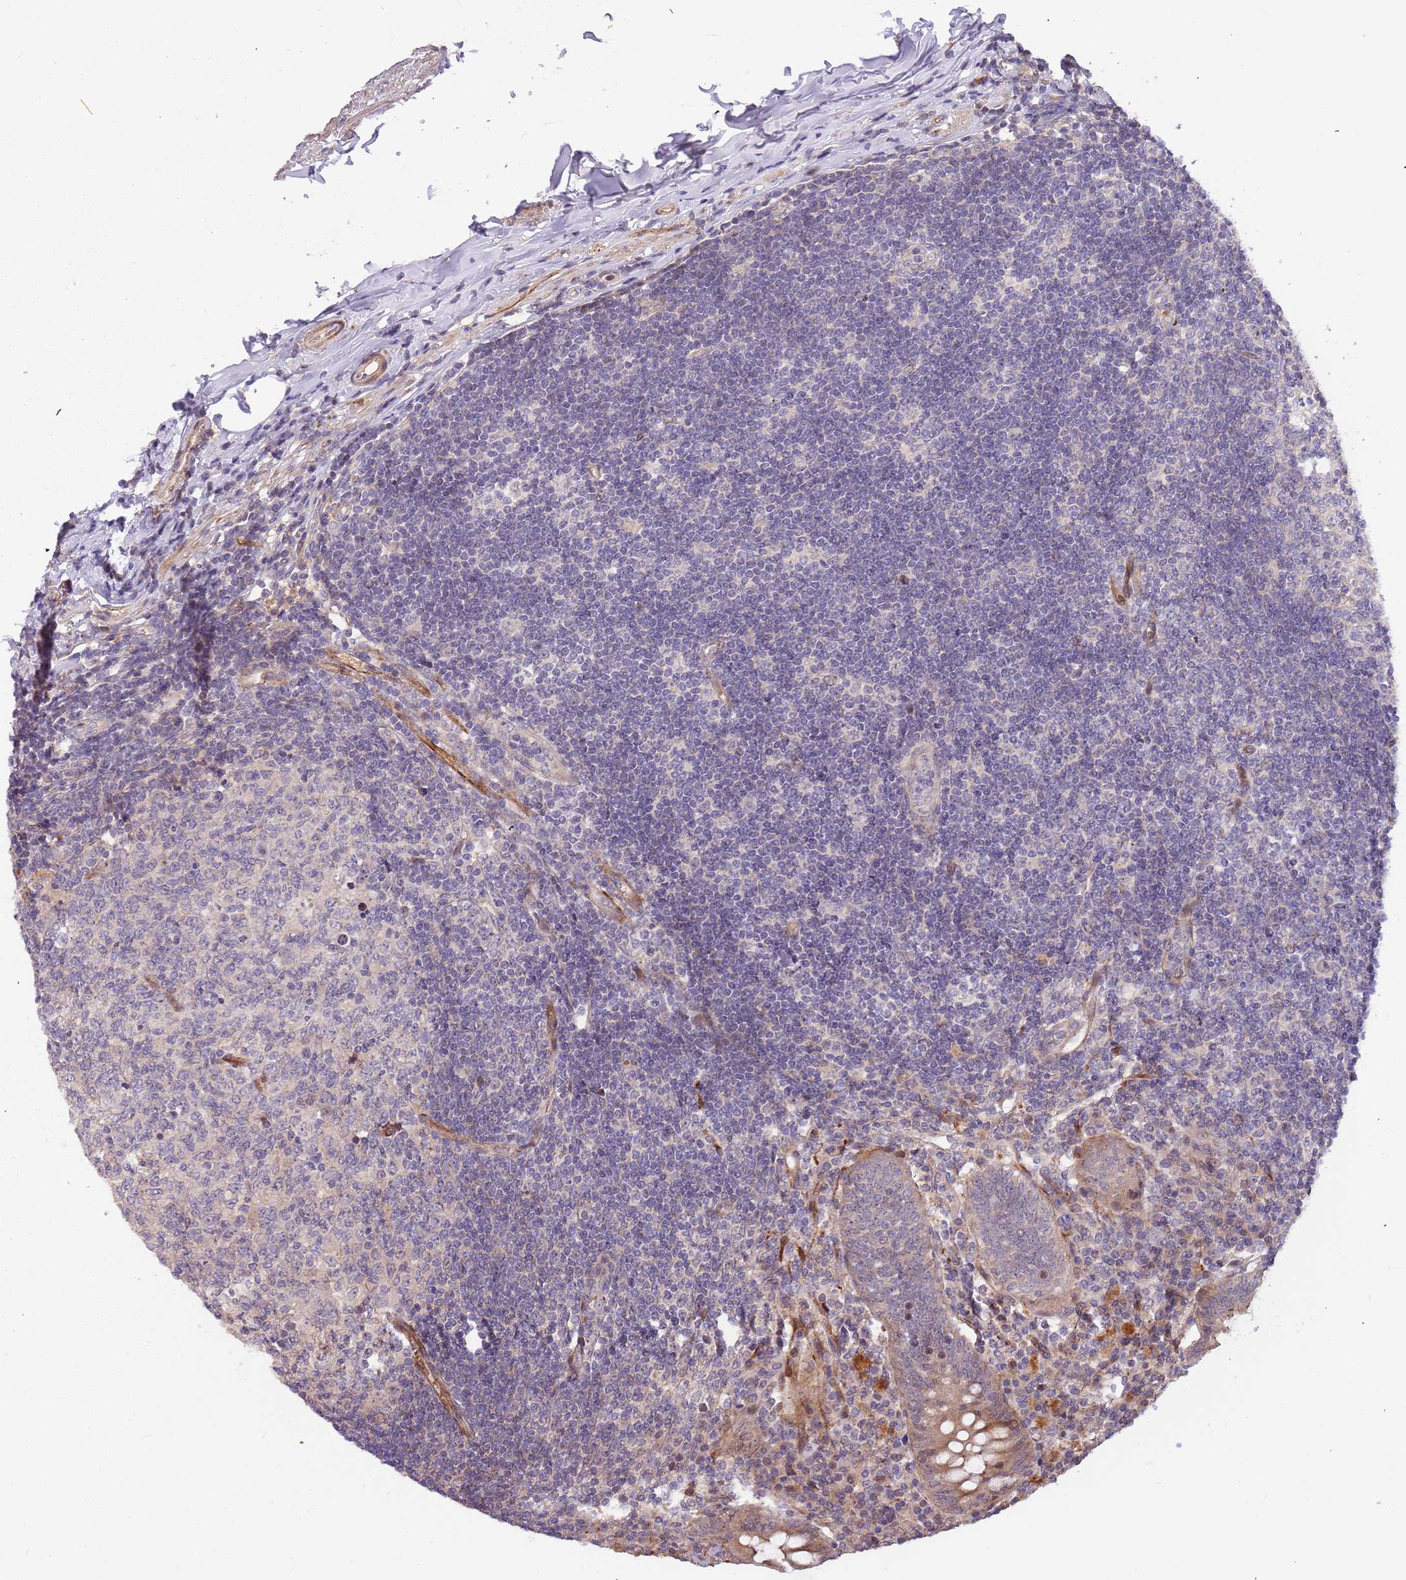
{"staining": {"intensity": "moderate", "quantity": "25%-75%", "location": "cytoplasmic/membranous"}, "tissue": "appendix", "cell_type": "Glandular cells", "image_type": "normal", "snomed": [{"axis": "morphology", "description": "Normal tissue, NOS"}, {"axis": "topography", "description": "Appendix"}], "caption": "The micrograph exhibits immunohistochemical staining of unremarkable appendix. There is moderate cytoplasmic/membranous staining is identified in approximately 25%-75% of glandular cells. (Stains: DAB in brown, nuclei in blue, Microscopy: brightfield microscopy at high magnification).", "gene": "TRAPPC6B", "patient": {"sex": "female", "age": 54}}